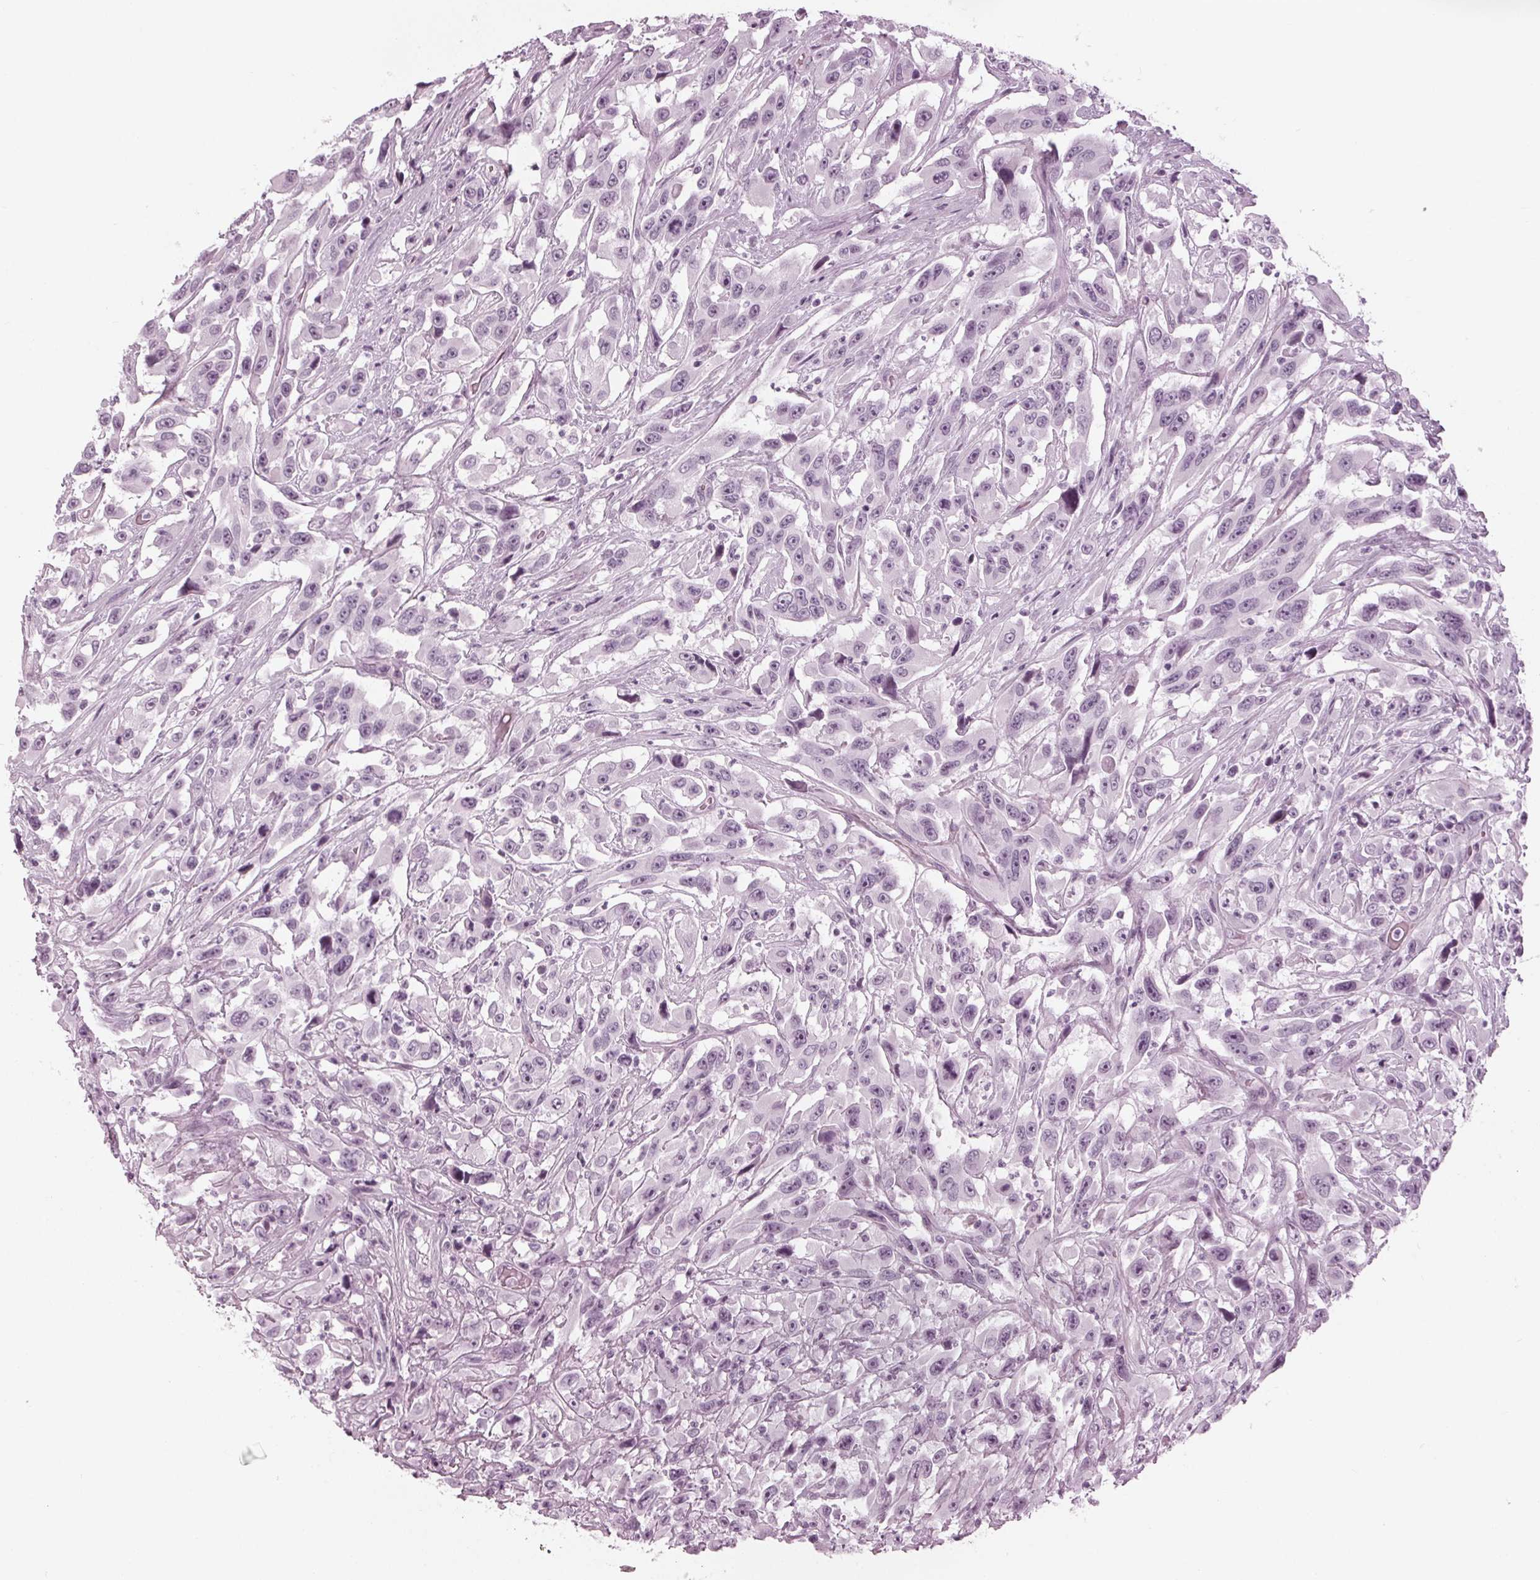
{"staining": {"intensity": "negative", "quantity": "none", "location": "none"}, "tissue": "urothelial cancer", "cell_type": "Tumor cells", "image_type": "cancer", "snomed": [{"axis": "morphology", "description": "Urothelial carcinoma, High grade"}, {"axis": "topography", "description": "Urinary bladder"}], "caption": "Human urothelial cancer stained for a protein using immunohistochemistry (IHC) shows no expression in tumor cells.", "gene": "KRT28", "patient": {"sex": "male", "age": 53}}